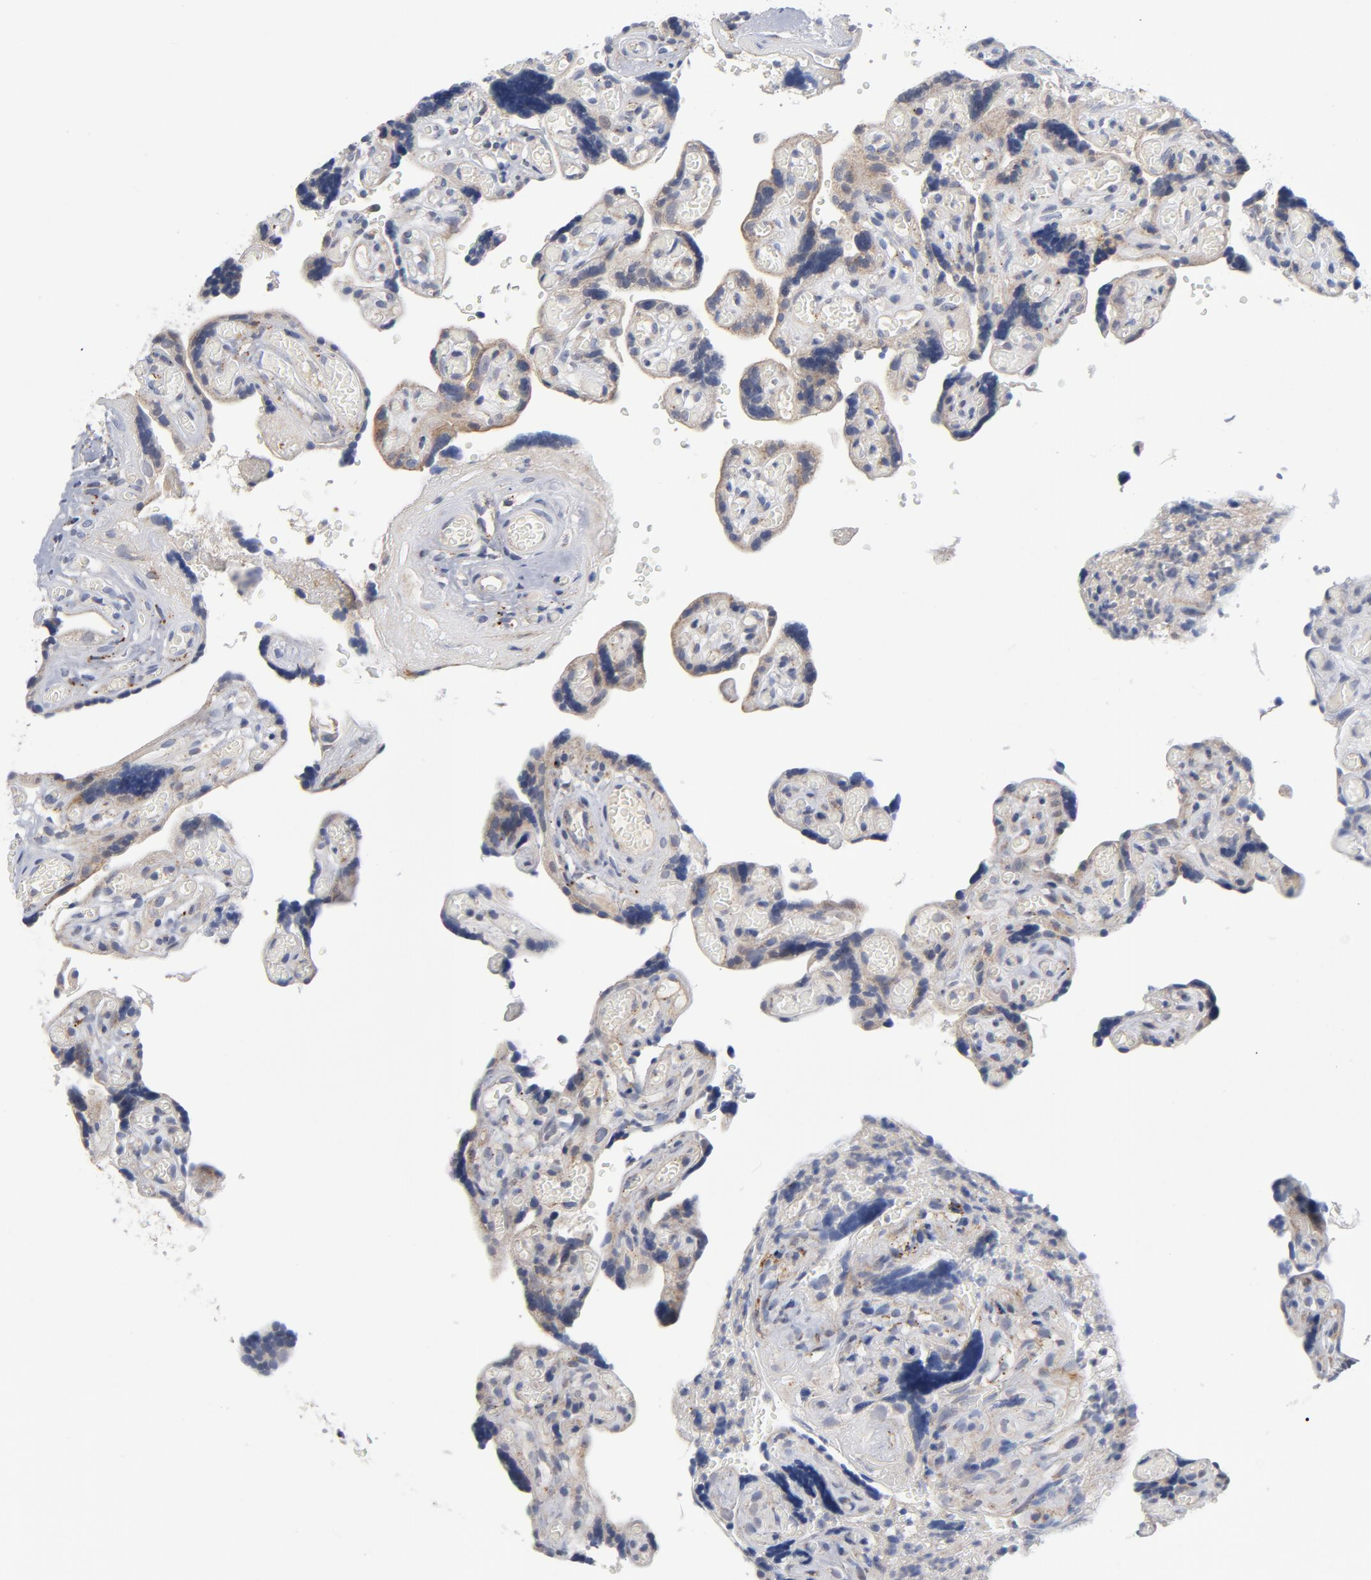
{"staining": {"intensity": "weak", "quantity": "25%-75%", "location": "cytoplasmic/membranous"}, "tissue": "placenta", "cell_type": "Decidual cells", "image_type": "normal", "snomed": [{"axis": "morphology", "description": "Normal tissue, NOS"}, {"axis": "topography", "description": "Placenta"}], "caption": "Brown immunohistochemical staining in unremarkable human placenta exhibits weak cytoplasmic/membranous expression in approximately 25%-75% of decidual cells.", "gene": "AKT2", "patient": {"sex": "female", "age": 30}}